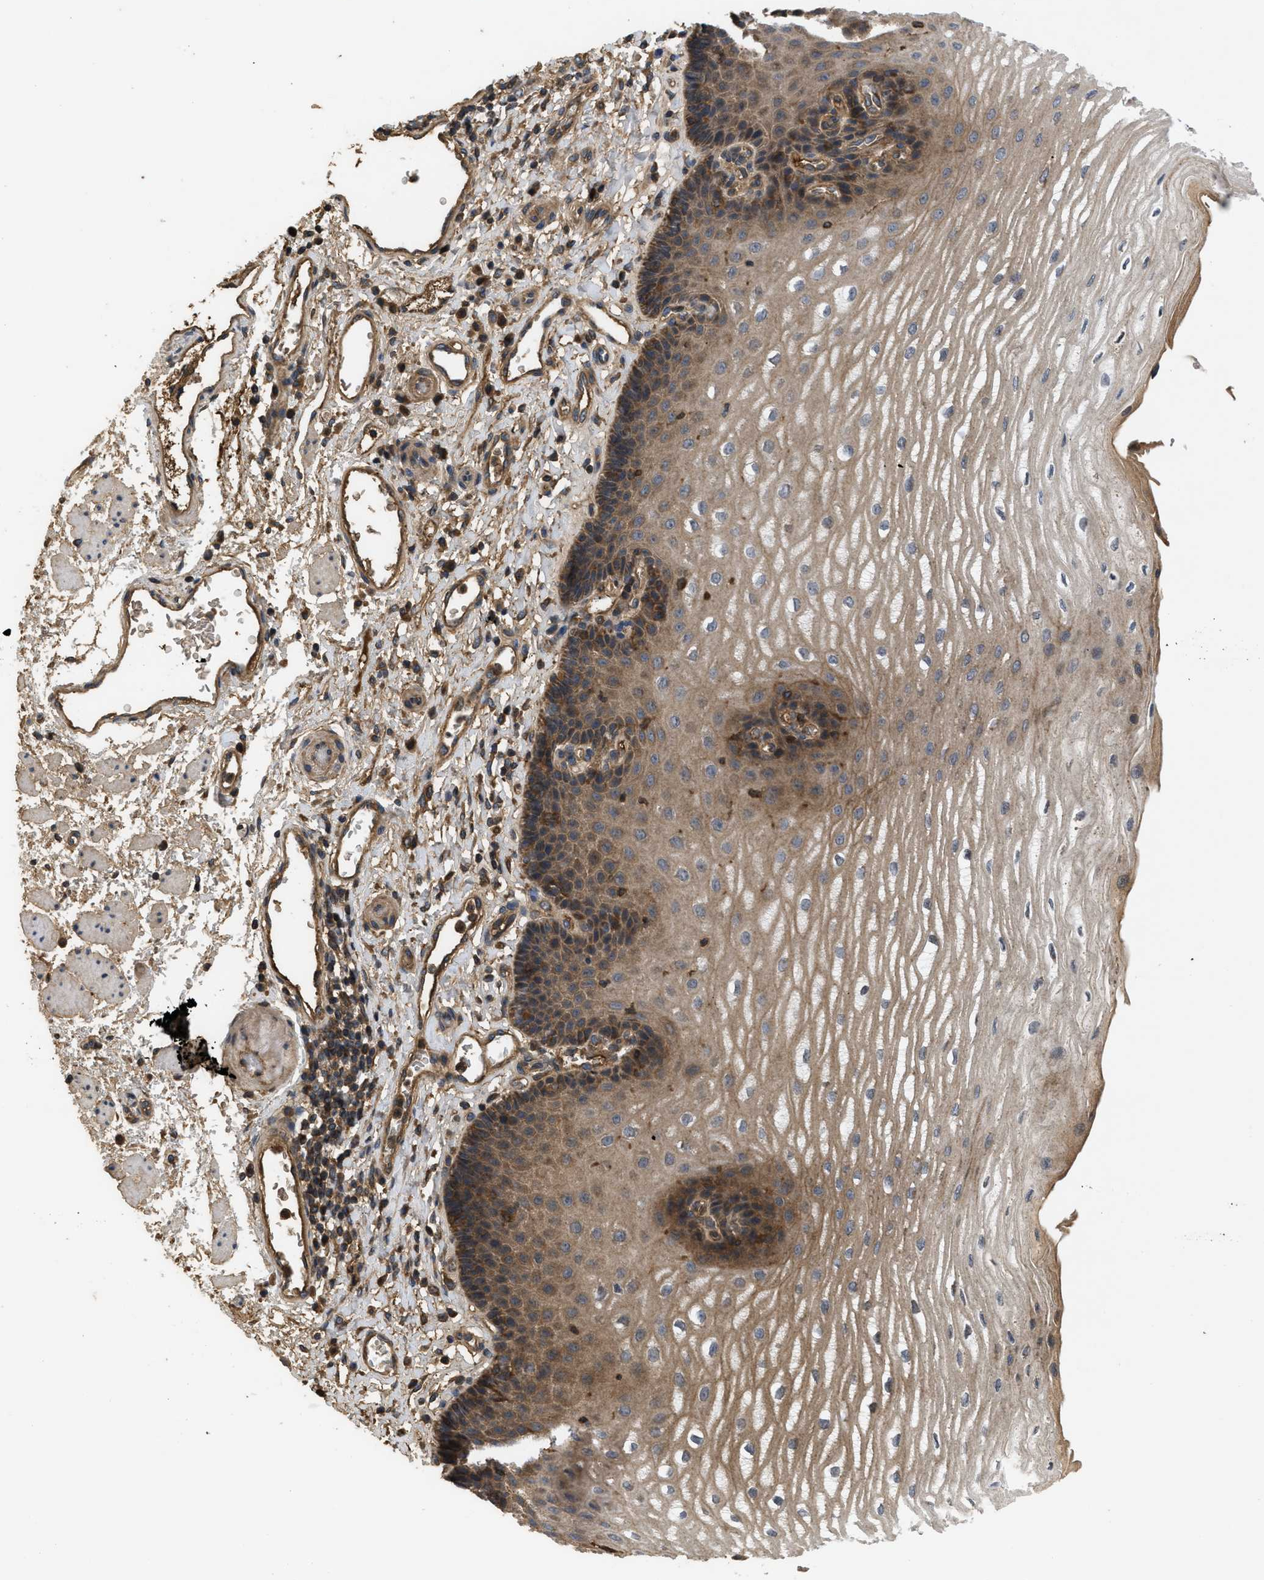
{"staining": {"intensity": "moderate", "quantity": ">75%", "location": "cytoplasmic/membranous"}, "tissue": "esophagus", "cell_type": "Squamous epithelial cells", "image_type": "normal", "snomed": [{"axis": "morphology", "description": "Normal tissue, NOS"}, {"axis": "topography", "description": "Esophagus"}], "caption": "Protein staining by immunohistochemistry (IHC) reveals moderate cytoplasmic/membranous staining in about >75% of squamous epithelial cells in normal esophagus.", "gene": "RAB2A", "patient": {"sex": "male", "age": 54}}